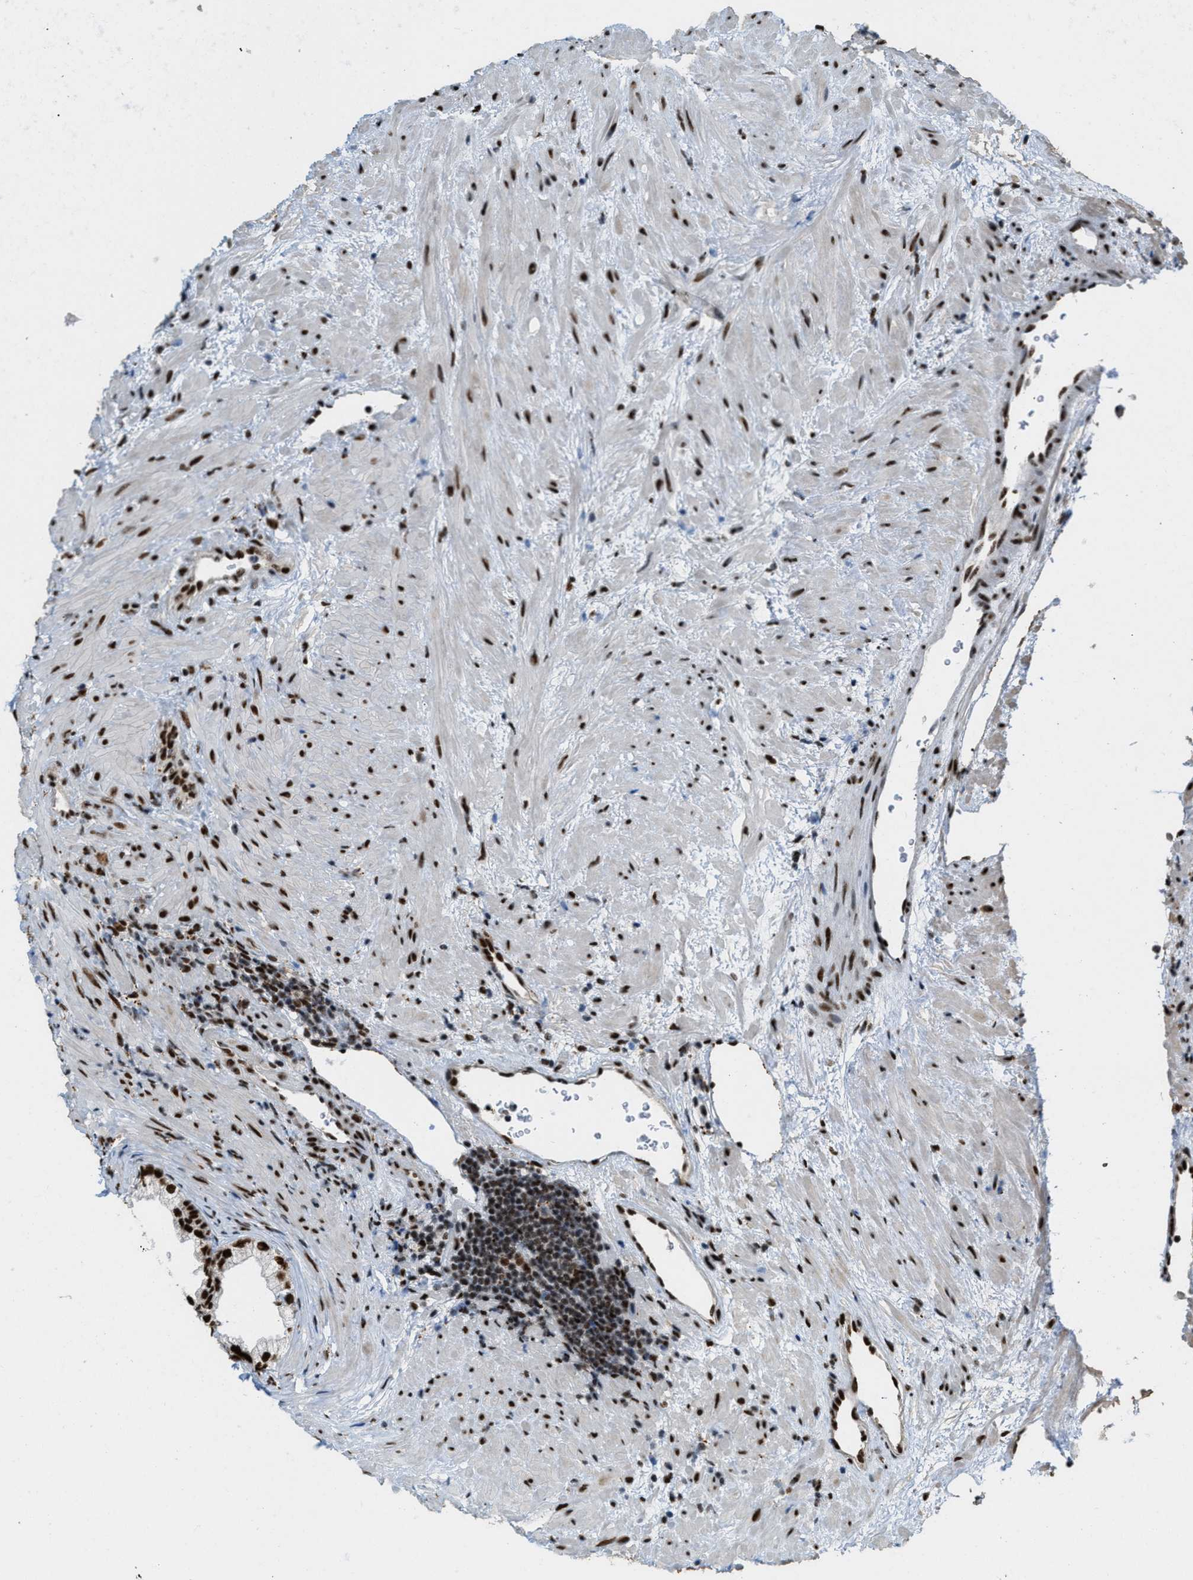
{"staining": {"intensity": "strong", "quantity": ">75%", "location": "cytoplasmic/membranous,nuclear"}, "tissue": "prostate", "cell_type": "Glandular cells", "image_type": "normal", "snomed": [{"axis": "morphology", "description": "Normal tissue, NOS"}, {"axis": "topography", "description": "Prostate"}], "caption": "DAB immunohistochemical staining of unremarkable prostate reveals strong cytoplasmic/membranous,nuclear protein expression in about >75% of glandular cells.", "gene": "NUMA1", "patient": {"sex": "male", "age": 76}}